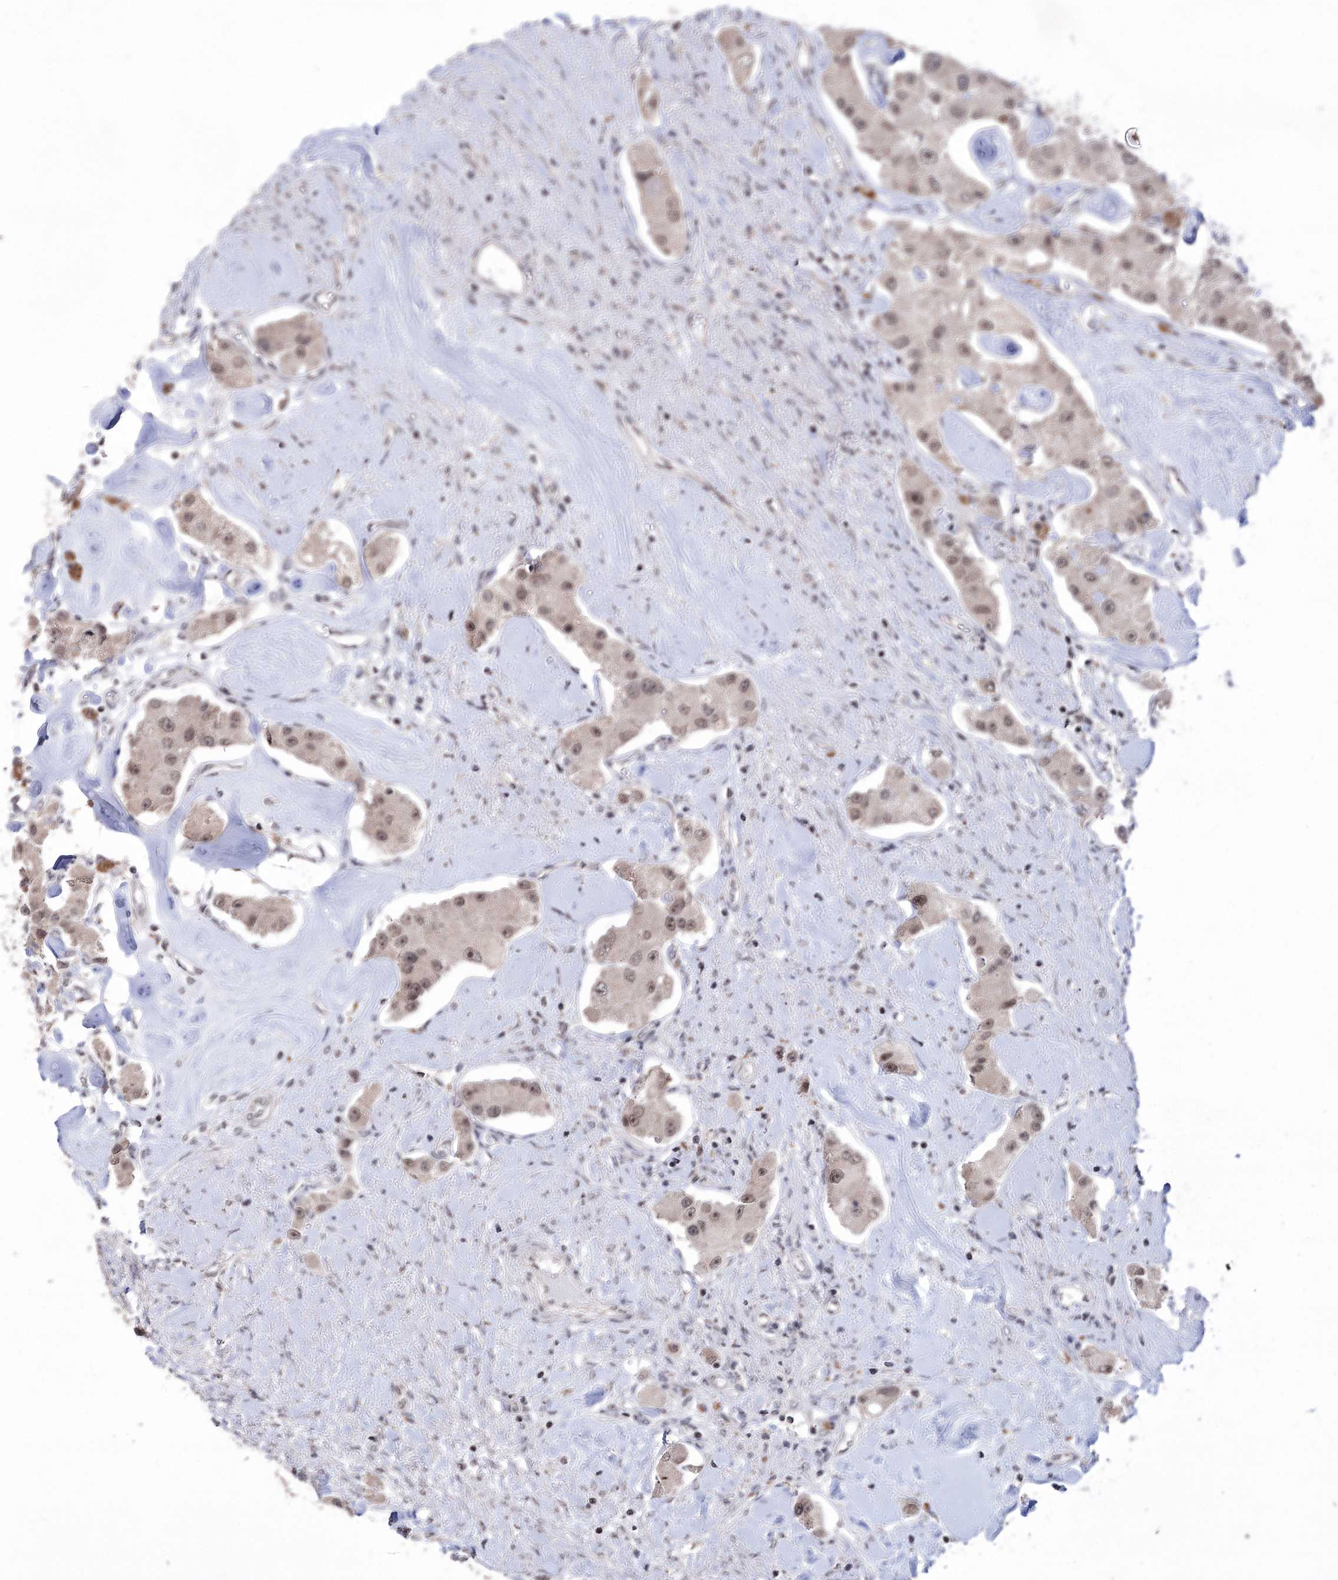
{"staining": {"intensity": "weak", "quantity": ">75%", "location": "nuclear"}, "tissue": "carcinoid", "cell_type": "Tumor cells", "image_type": "cancer", "snomed": [{"axis": "morphology", "description": "Carcinoid, malignant, NOS"}, {"axis": "topography", "description": "Pancreas"}], "caption": "Immunohistochemical staining of human carcinoid shows weak nuclear protein expression in approximately >75% of tumor cells.", "gene": "VGLL4", "patient": {"sex": "male", "age": 41}}